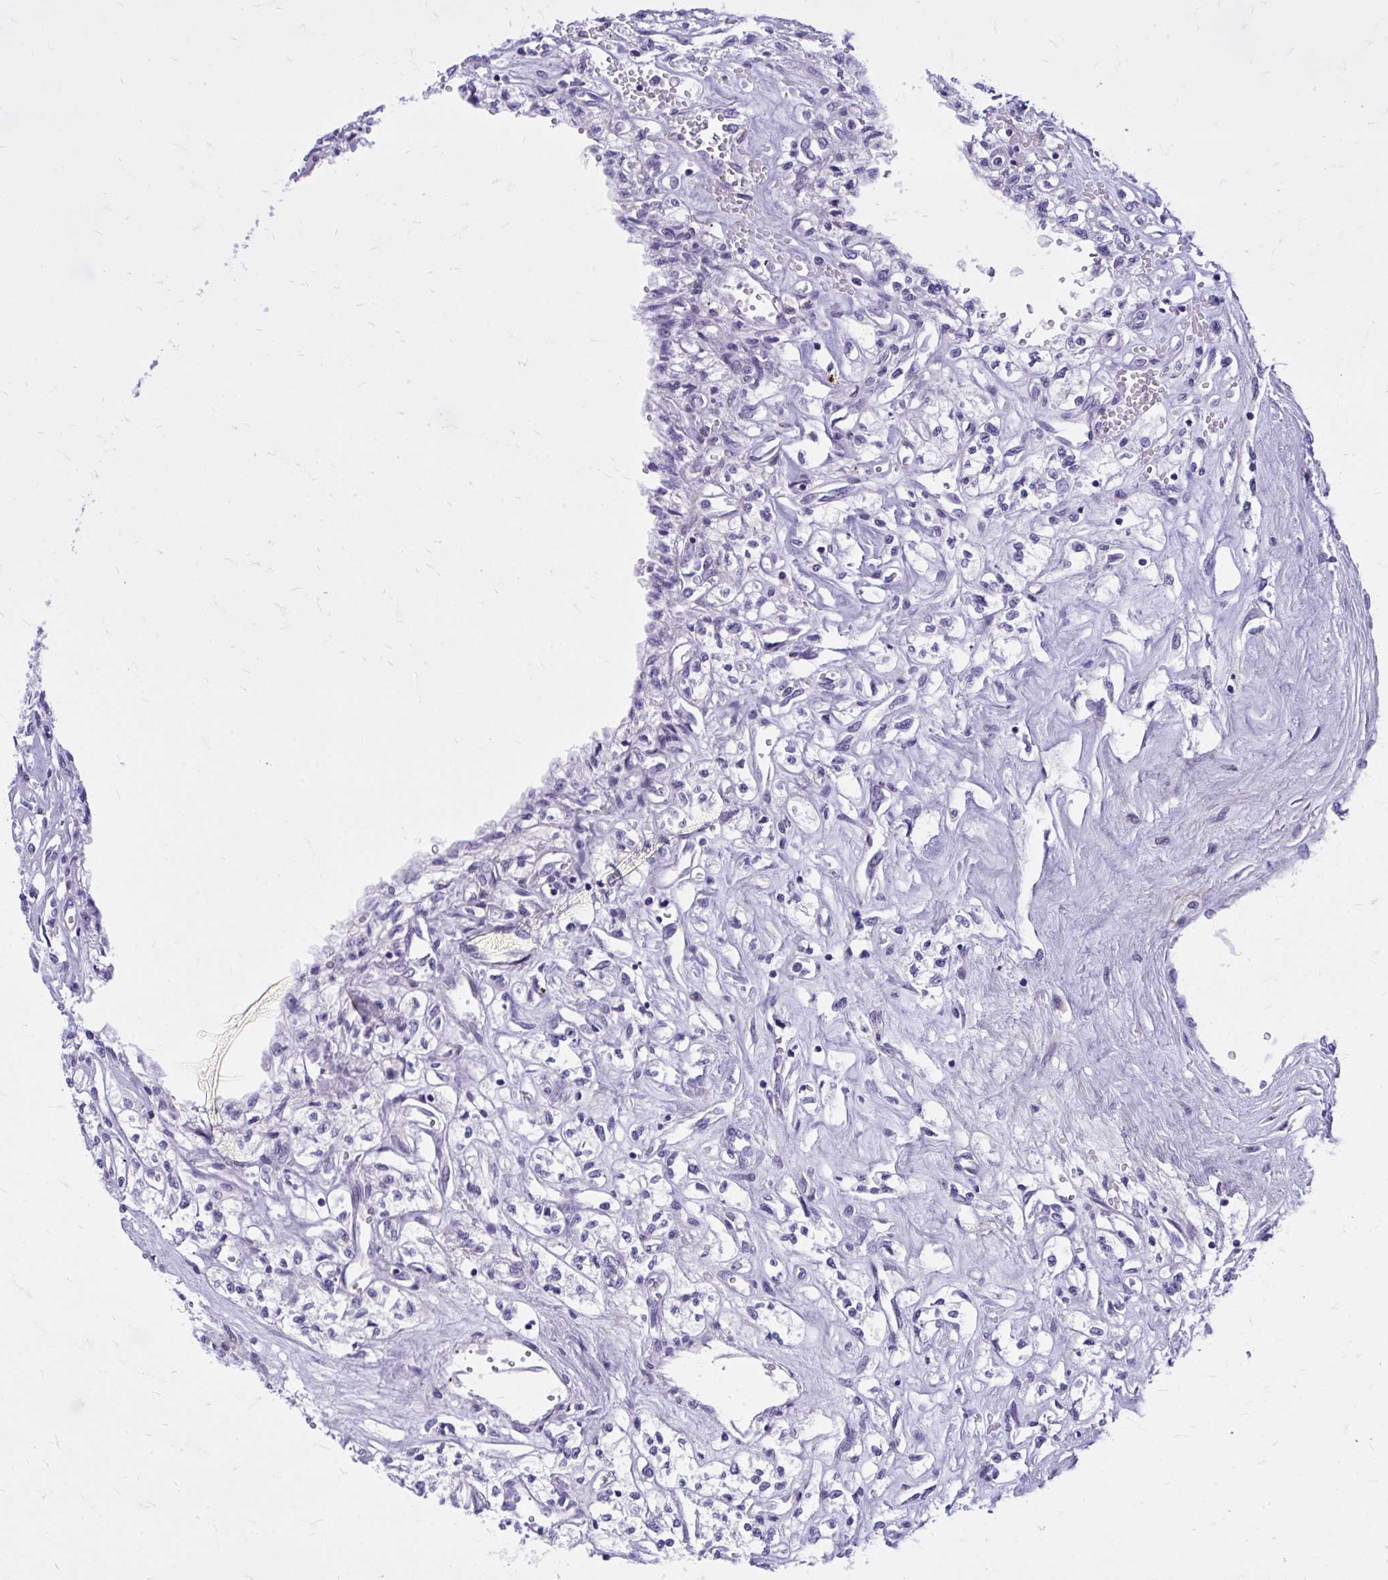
{"staining": {"intensity": "negative", "quantity": "none", "location": "none"}, "tissue": "renal cancer", "cell_type": "Tumor cells", "image_type": "cancer", "snomed": [{"axis": "morphology", "description": "Adenocarcinoma, NOS"}, {"axis": "topography", "description": "Kidney"}], "caption": "High power microscopy photomicrograph of an IHC micrograph of renal cancer, revealing no significant expression in tumor cells.", "gene": "ADAMTSL1", "patient": {"sex": "male", "age": 56}}